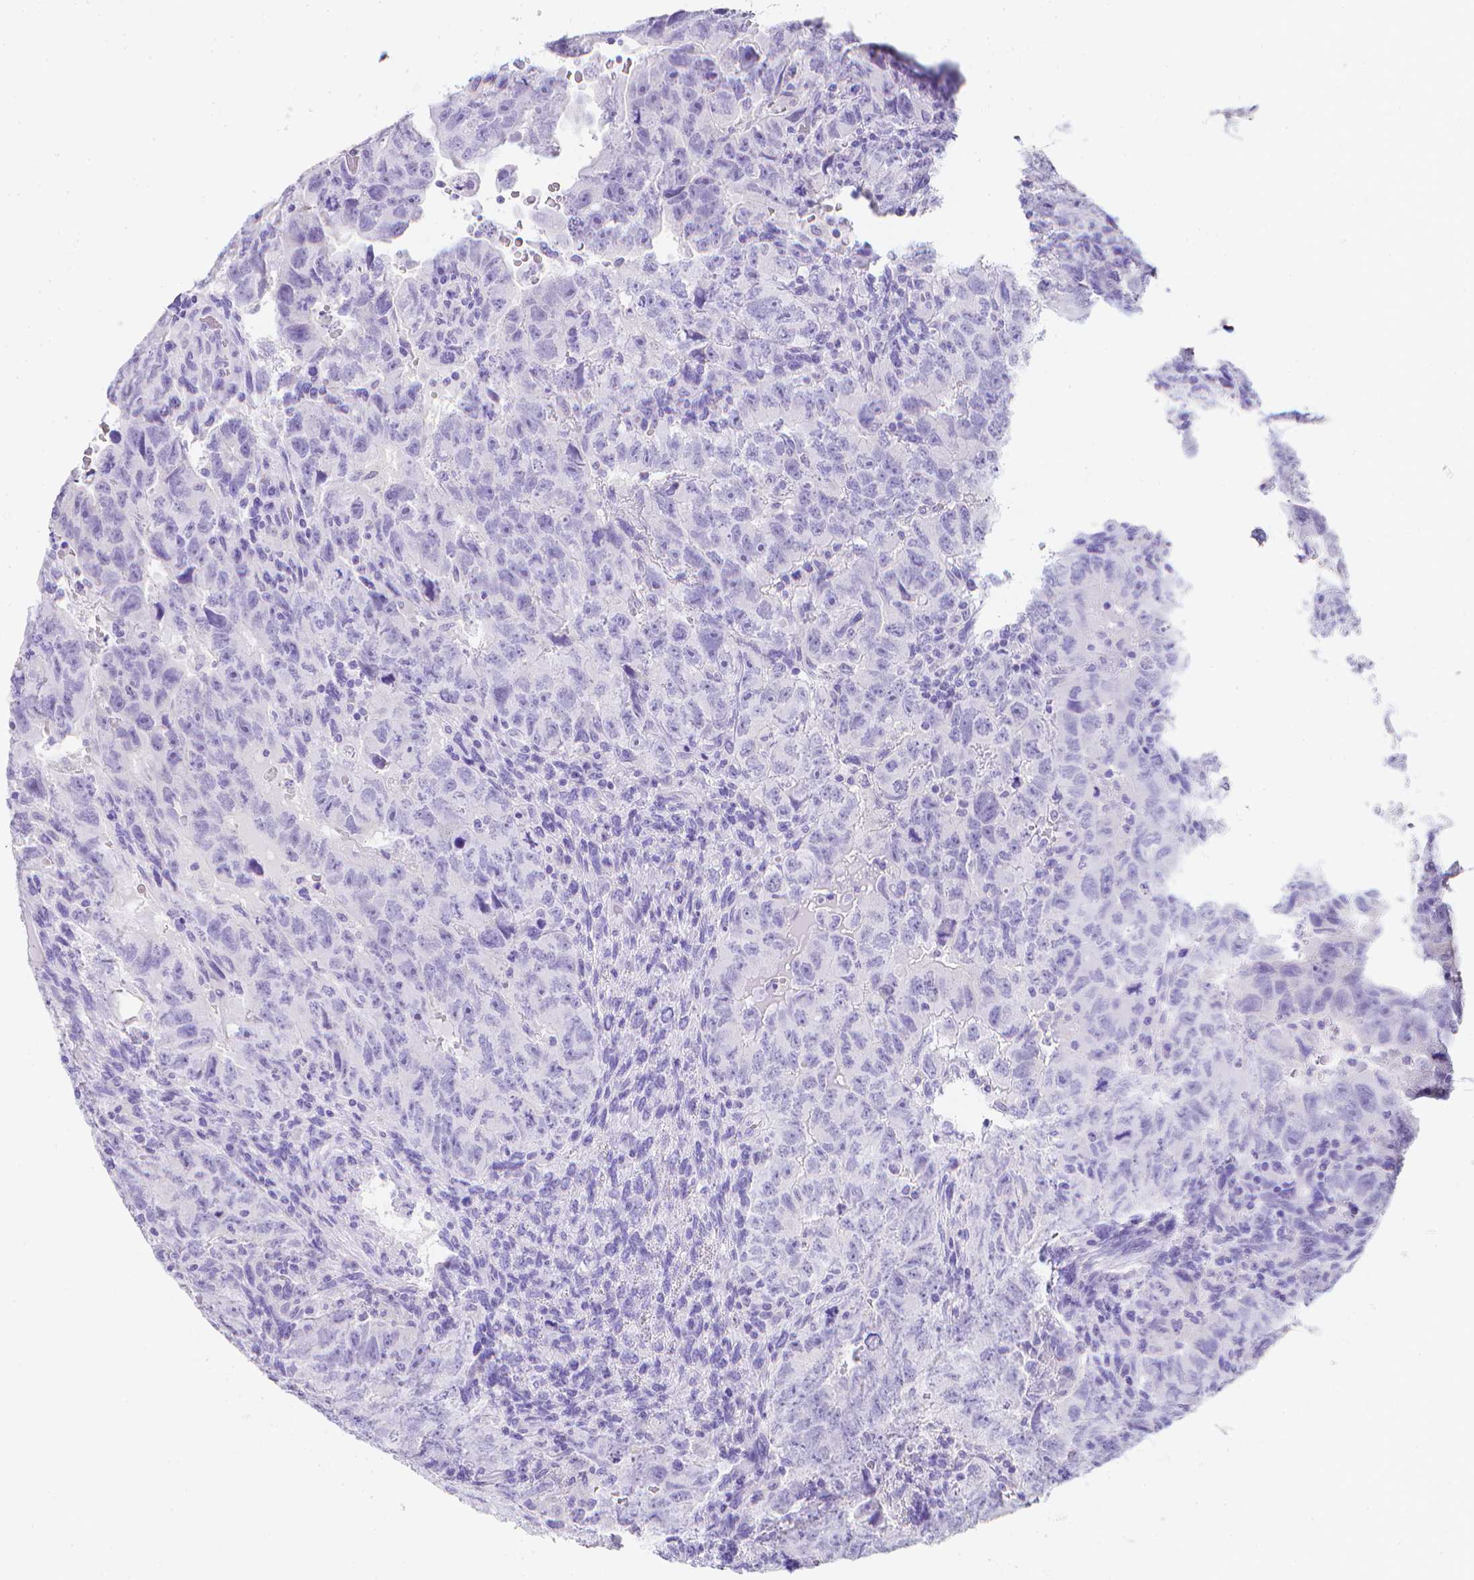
{"staining": {"intensity": "negative", "quantity": "none", "location": "none"}, "tissue": "testis cancer", "cell_type": "Tumor cells", "image_type": "cancer", "snomed": [{"axis": "morphology", "description": "Carcinoma, Embryonal, NOS"}, {"axis": "topography", "description": "Testis"}], "caption": "Tumor cells are negative for brown protein staining in testis cancer (embryonal carcinoma). Brightfield microscopy of IHC stained with DAB (brown) and hematoxylin (blue), captured at high magnification.", "gene": "LGALS4", "patient": {"sex": "male", "age": 24}}